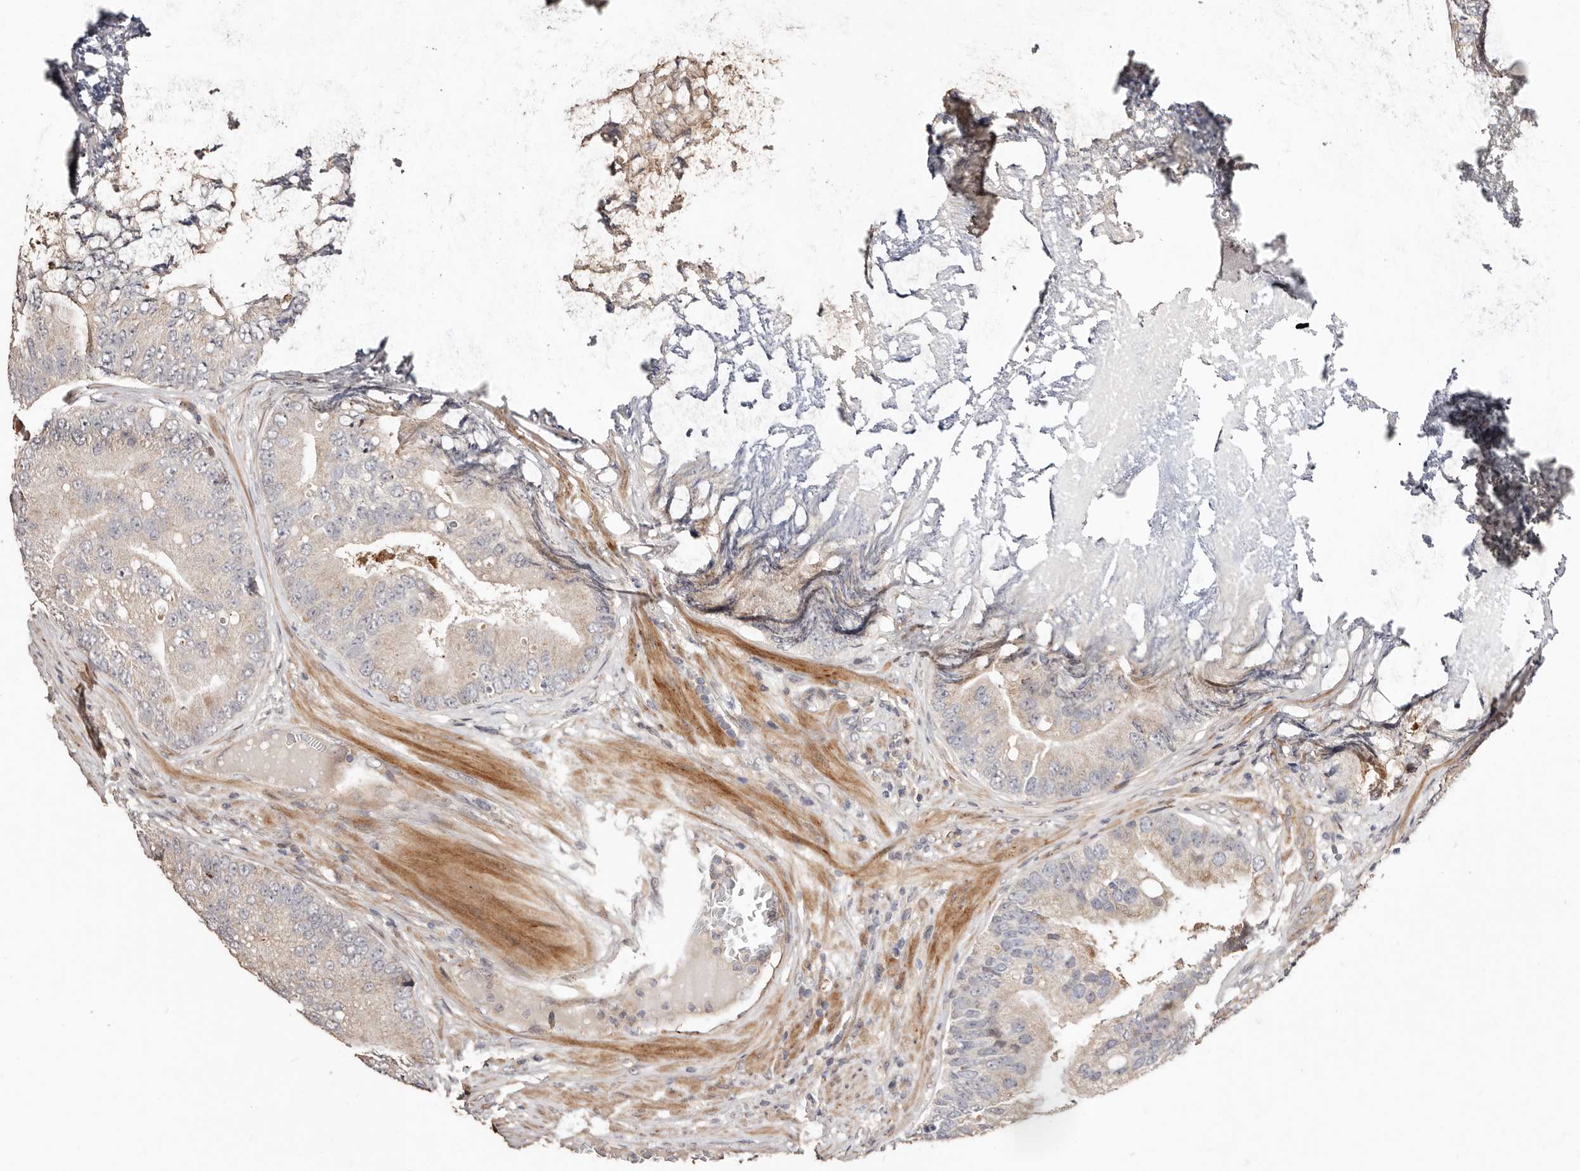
{"staining": {"intensity": "weak", "quantity": "<25%", "location": "cytoplasmic/membranous"}, "tissue": "prostate cancer", "cell_type": "Tumor cells", "image_type": "cancer", "snomed": [{"axis": "morphology", "description": "Adenocarcinoma, High grade"}, {"axis": "topography", "description": "Prostate"}], "caption": "Tumor cells show no significant protein staining in prostate high-grade adenocarcinoma.", "gene": "APOL6", "patient": {"sex": "male", "age": 70}}